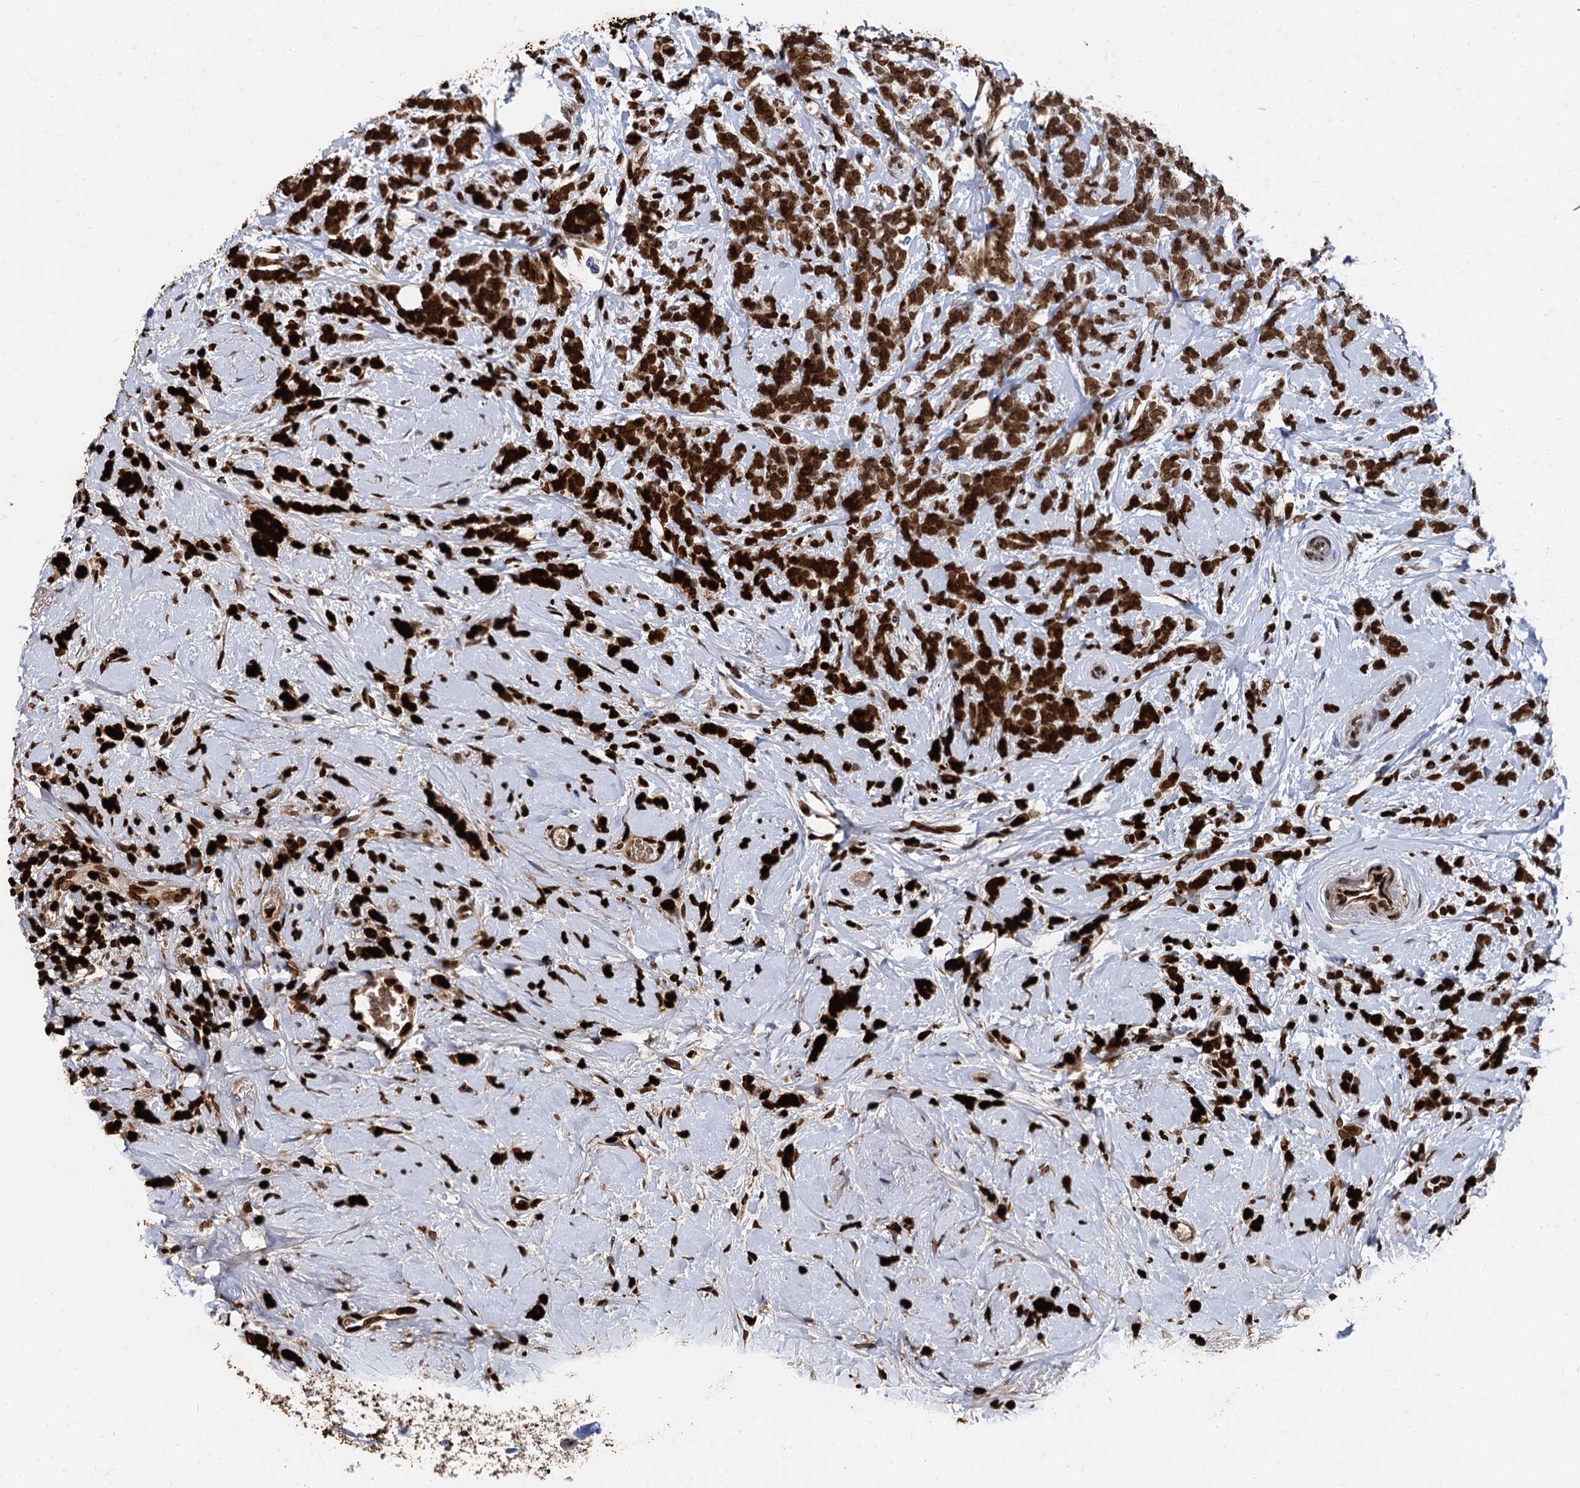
{"staining": {"intensity": "strong", "quantity": ">75%", "location": "cytoplasmic/membranous,nuclear"}, "tissue": "breast cancer", "cell_type": "Tumor cells", "image_type": "cancer", "snomed": [{"axis": "morphology", "description": "Lobular carcinoma"}, {"axis": "topography", "description": "Breast"}], "caption": "Protein staining of lobular carcinoma (breast) tissue shows strong cytoplasmic/membranous and nuclear positivity in approximately >75% of tumor cells.", "gene": "APOD", "patient": {"sex": "female", "age": 58}}